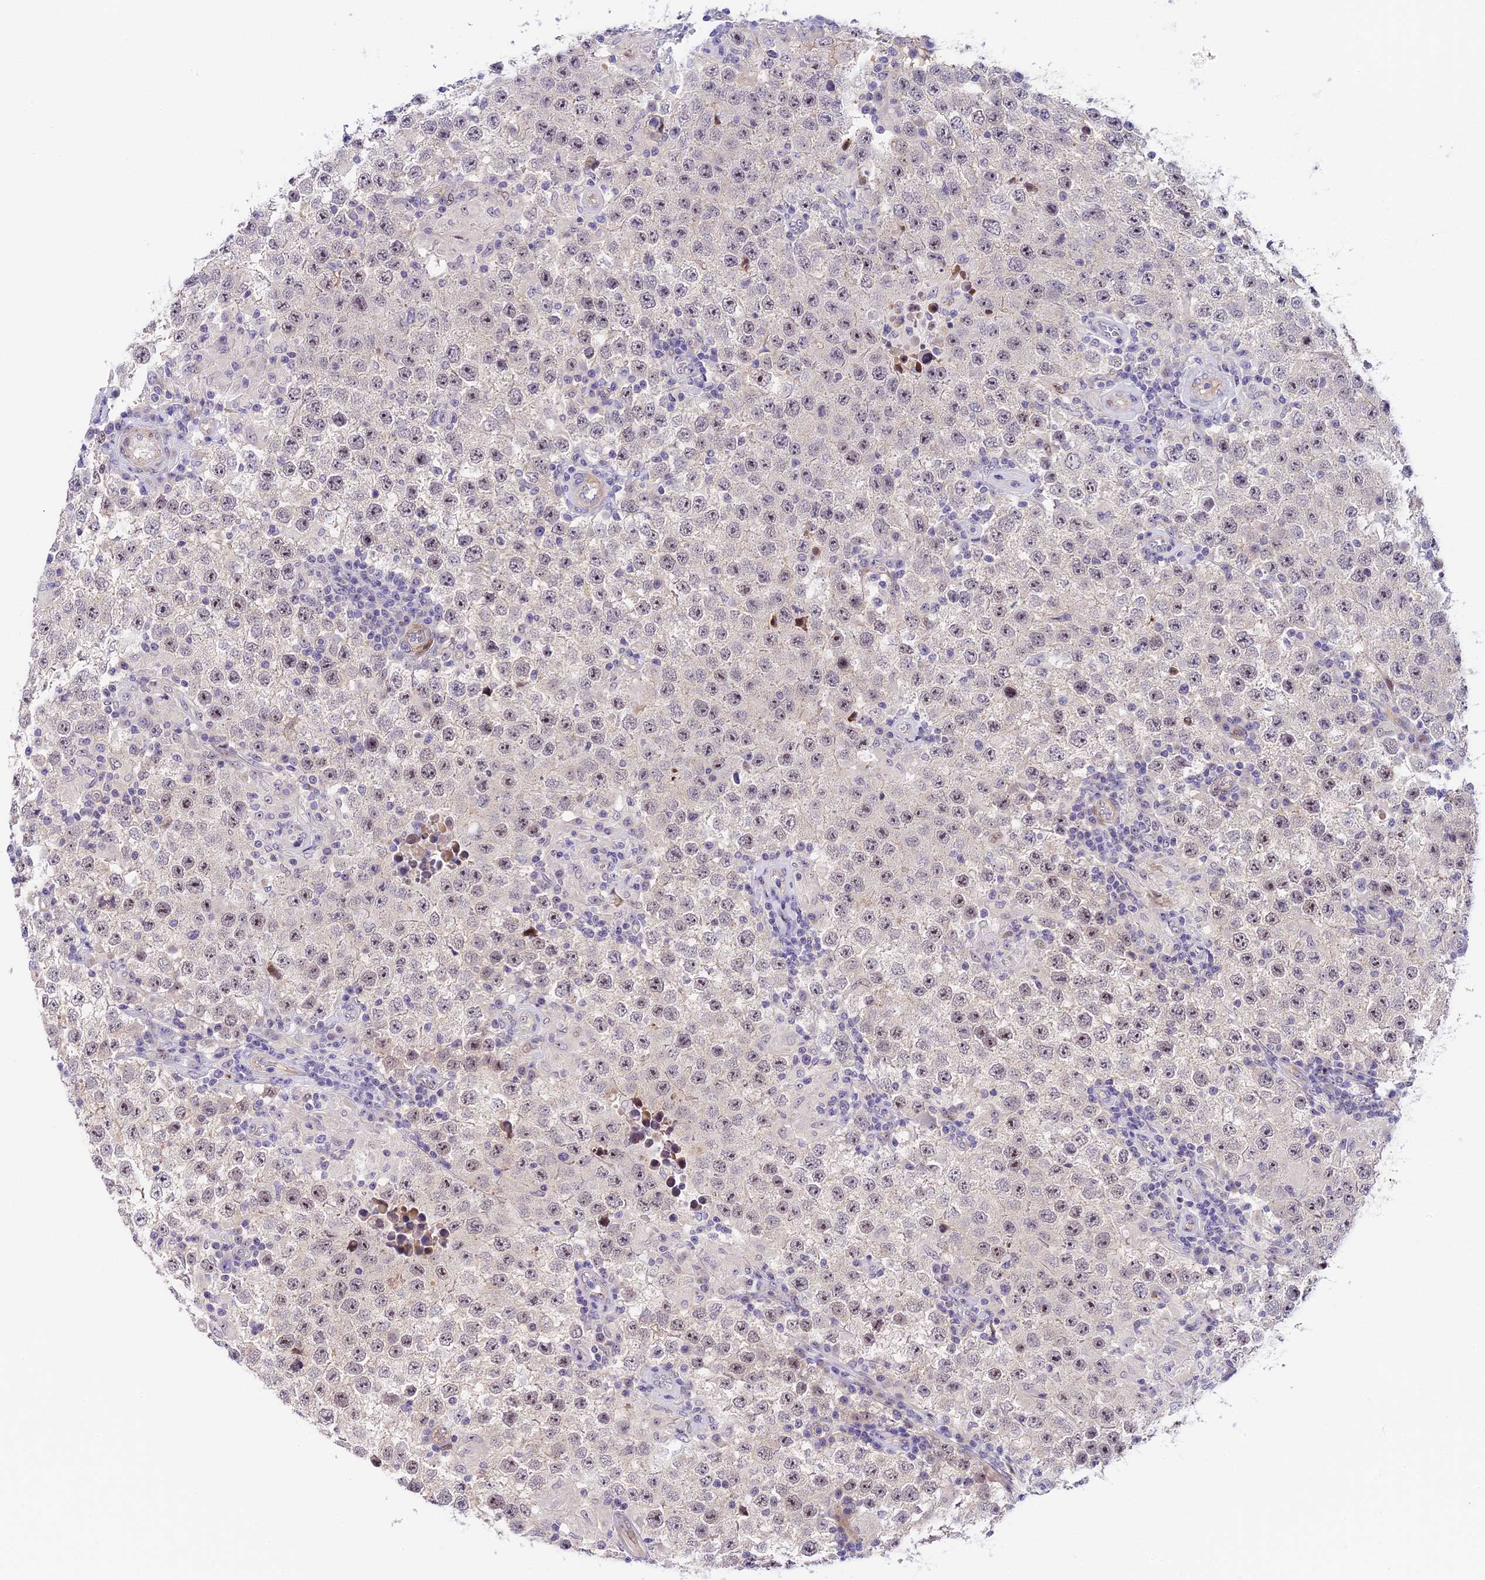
{"staining": {"intensity": "moderate", "quantity": "25%-75%", "location": "nuclear"}, "tissue": "testis cancer", "cell_type": "Tumor cells", "image_type": "cancer", "snomed": [{"axis": "morphology", "description": "Normal tissue, NOS"}, {"axis": "morphology", "description": "Urothelial carcinoma, High grade"}, {"axis": "morphology", "description": "Seminoma, NOS"}, {"axis": "morphology", "description": "Carcinoma, Embryonal, NOS"}, {"axis": "topography", "description": "Urinary bladder"}, {"axis": "topography", "description": "Testis"}], "caption": "Protein analysis of testis cancer (urothelial carcinoma (high-grade)) tissue displays moderate nuclear staining in about 25%-75% of tumor cells.", "gene": "MIDN", "patient": {"sex": "male", "age": 41}}